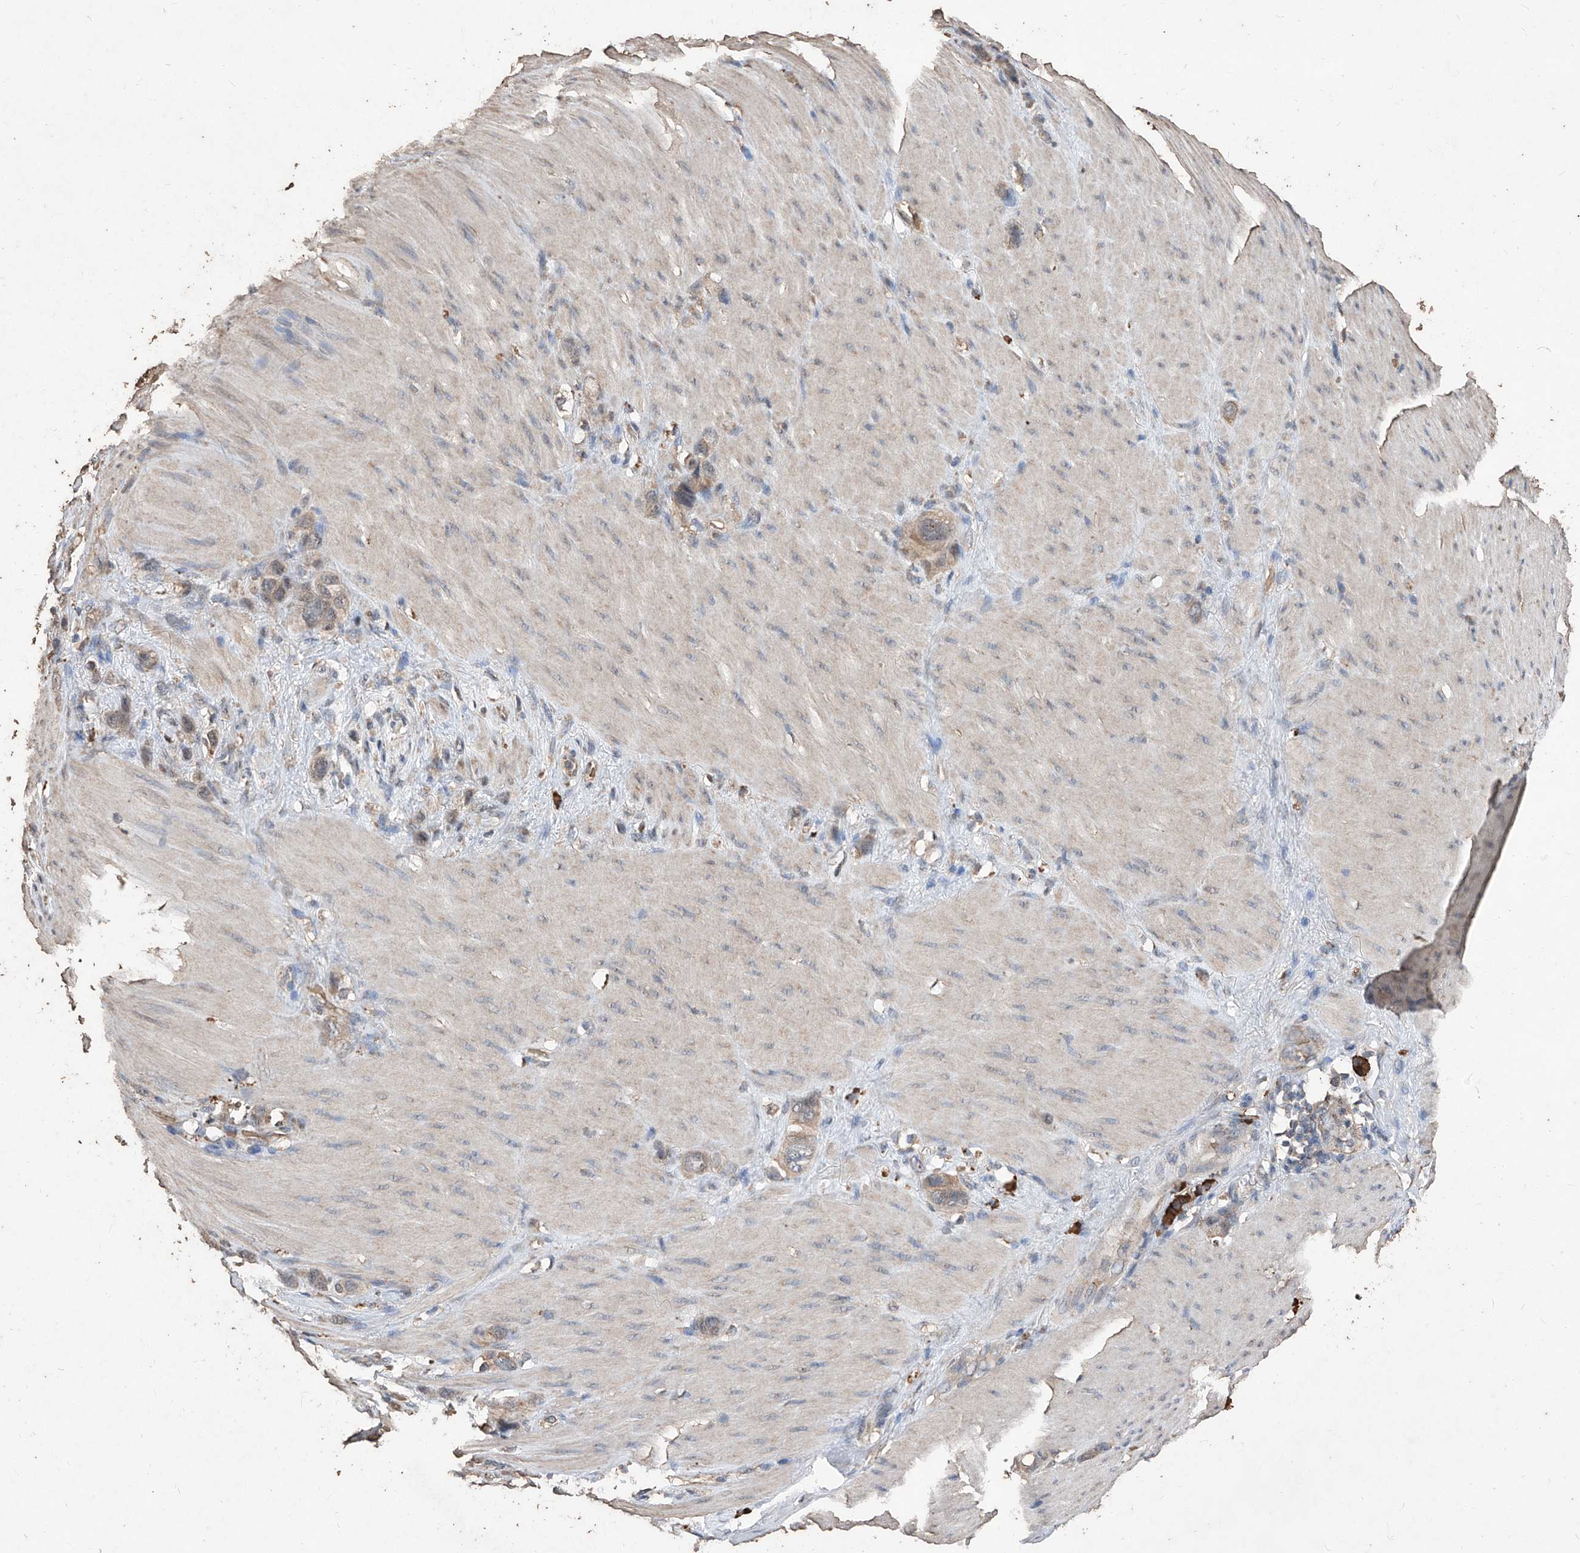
{"staining": {"intensity": "weak", "quantity": "25%-75%", "location": "cytoplasmic/membranous"}, "tissue": "stomach cancer", "cell_type": "Tumor cells", "image_type": "cancer", "snomed": [{"axis": "morphology", "description": "Normal tissue, NOS"}, {"axis": "morphology", "description": "Adenocarcinoma, NOS"}, {"axis": "morphology", "description": "Adenocarcinoma, High grade"}, {"axis": "topography", "description": "Stomach, upper"}, {"axis": "topography", "description": "Stomach"}], "caption": "A photomicrograph of human stomach cancer (adenocarcinoma) stained for a protein reveals weak cytoplasmic/membranous brown staining in tumor cells.", "gene": "EML1", "patient": {"sex": "female", "age": 65}}